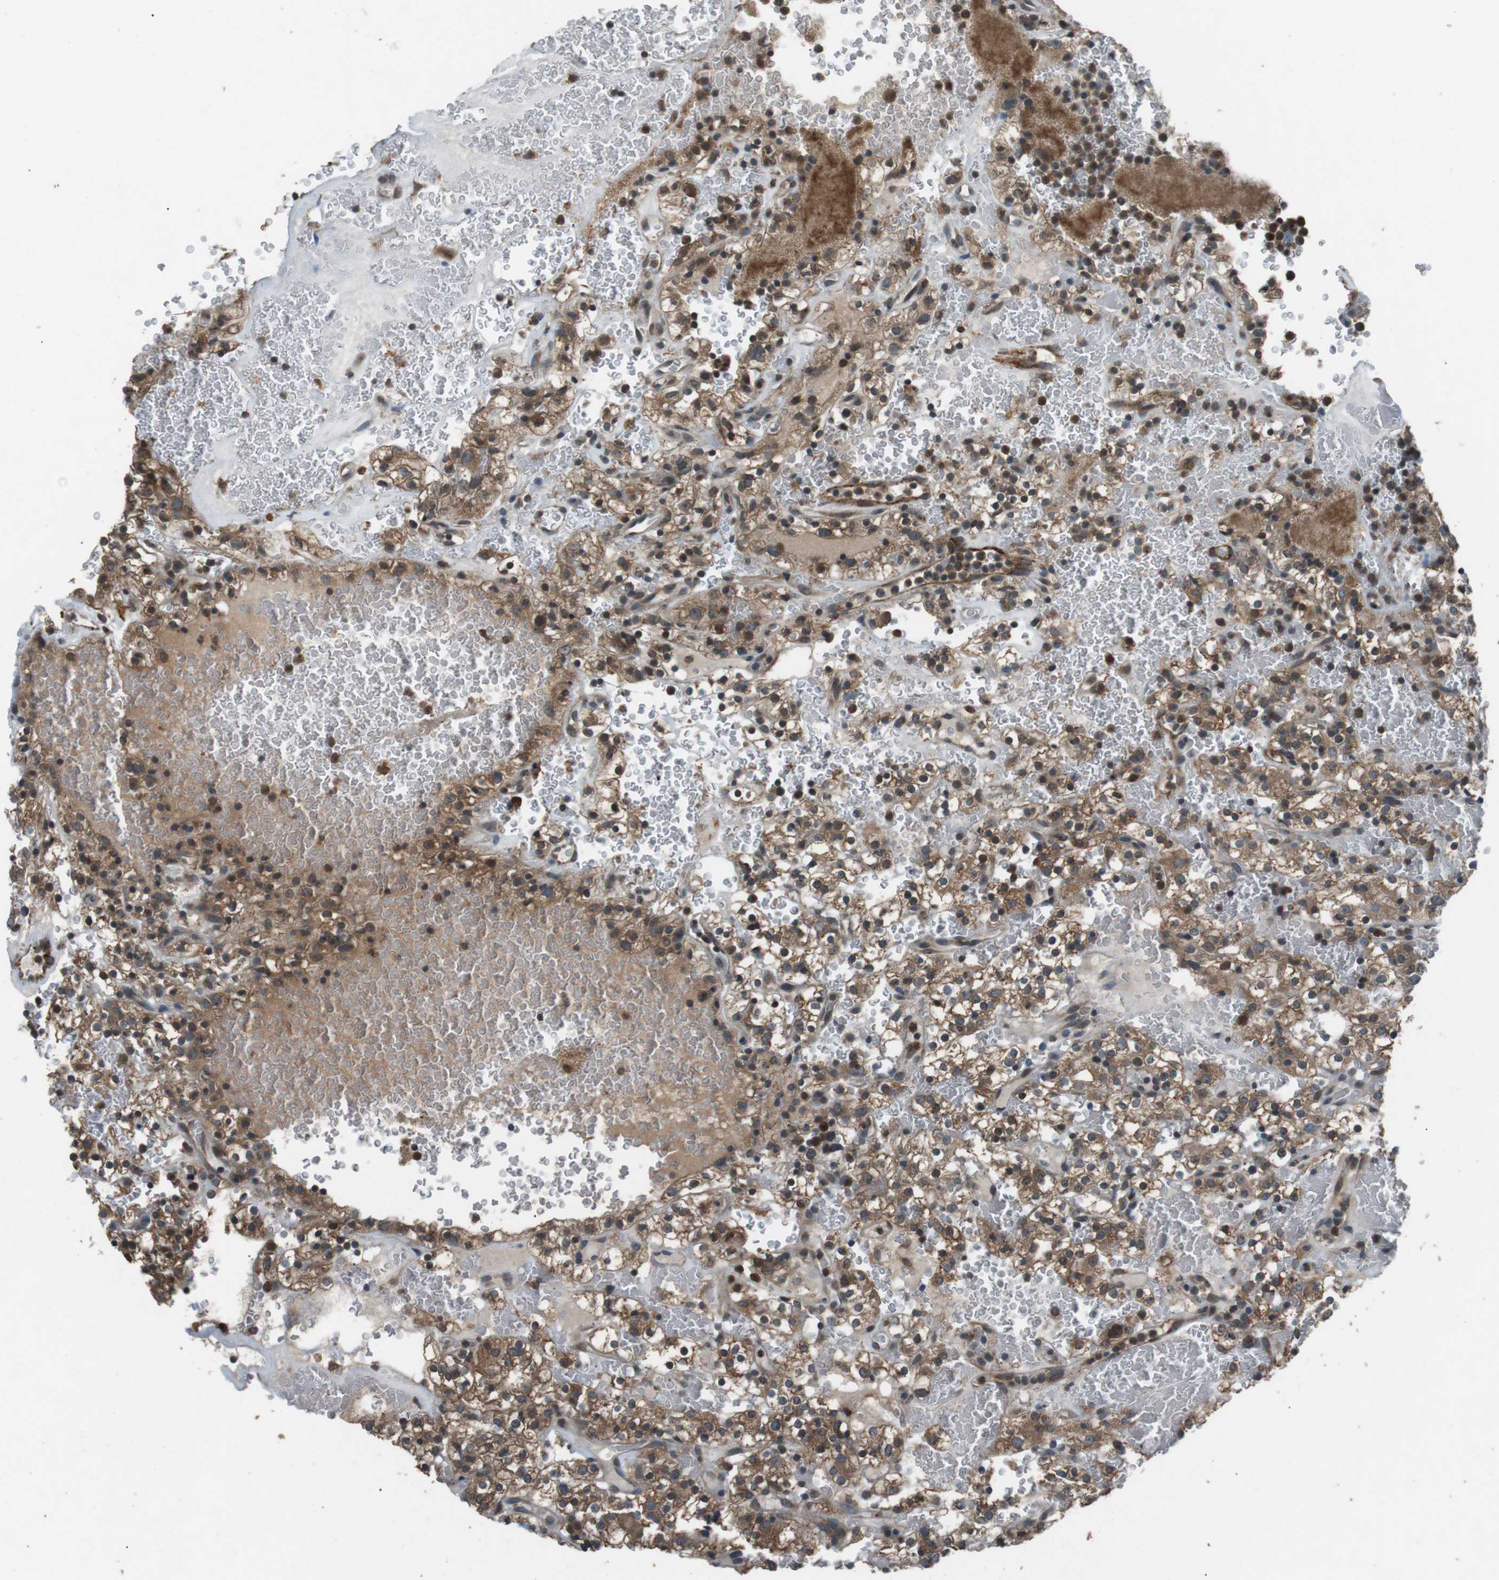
{"staining": {"intensity": "moderate", "quantity": ">75%", "location": "cytoplasmic/membranous"}, "tissue": "renal cancer", "cell_type": "Tumor cells", "image_type": "cancer", "snomed": [{"axis": "morphology", "description": "Normal tissue, NOS"}, {"axis": "morphology", "description": "Adenocarcinoma, NOS"}, {"axis": "topography", "description": "Kidney"}], "caption": "DAB (3,3'-diaminobenzidine) immunohistochemical staining of human renal adenocarcinoma displays moderate cytoplasmic/membranous protein expression in approximately >75% of tumor cells. (DAB (3,3'-diaminobenzidine) IHC with brightfield microscopy, high magnification).", "gene": "NEK7", "patient": {"sex": "female", "age": 72}}